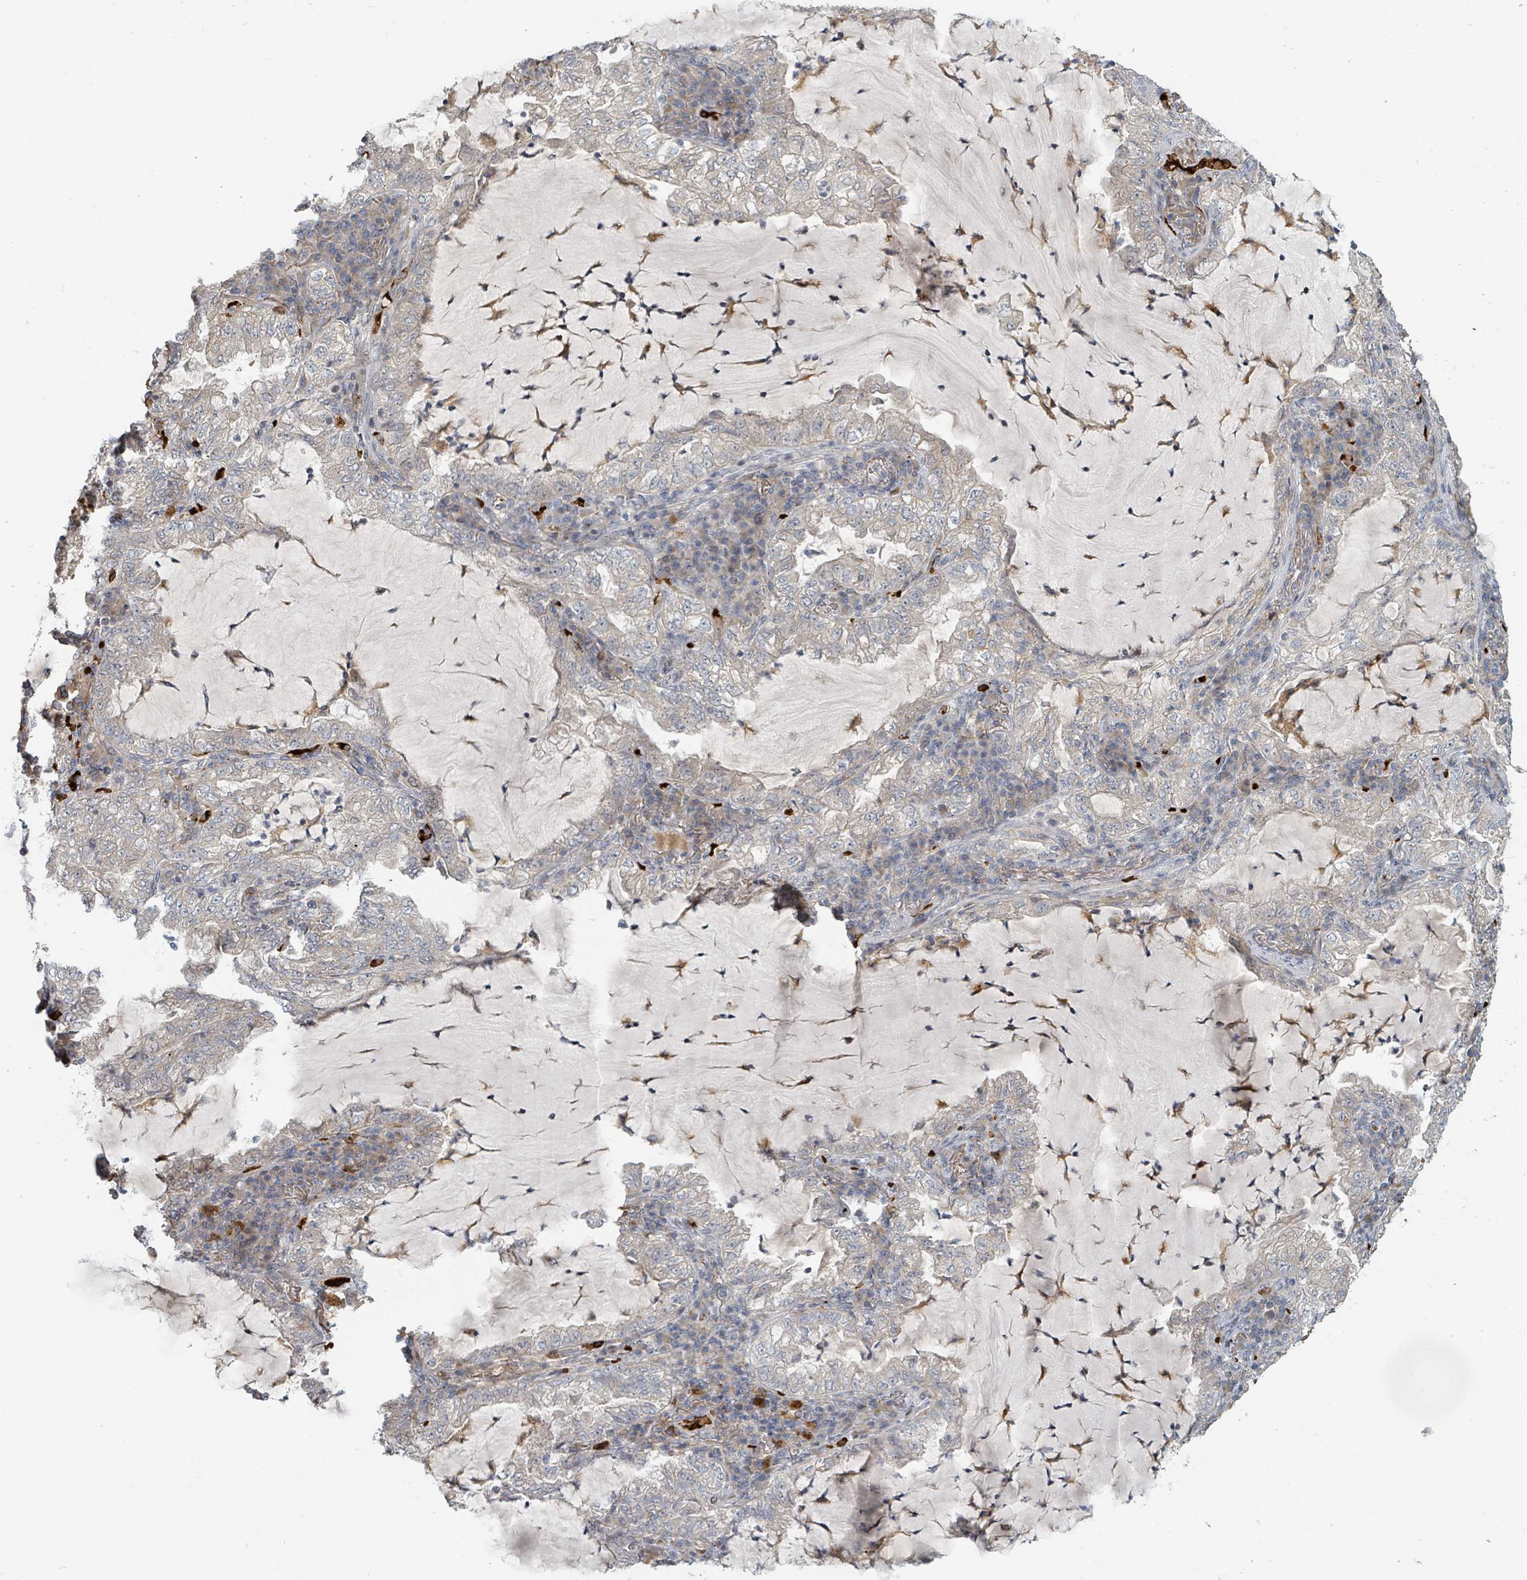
{"staining": {"intensity": "negative", "quantity": "none", "location": "none"}, "tissue": "lung cancer", "cell_type": "Tumor cells", "image_type": "cancer", "snomed": [{"axis": "morphology", "description": "Adenocarcinoma, NOS"}, {"axis": "topography", "description": "Lung"}], "caption": "A high-resolution histopathology image shows immunohistochemistry (IHC) staining of lung adenocarcinoma, which reveals no significant staining in tumor cells.", "gene": "TRPC4AP", "patient": {"sex": "female", "age": 73}}